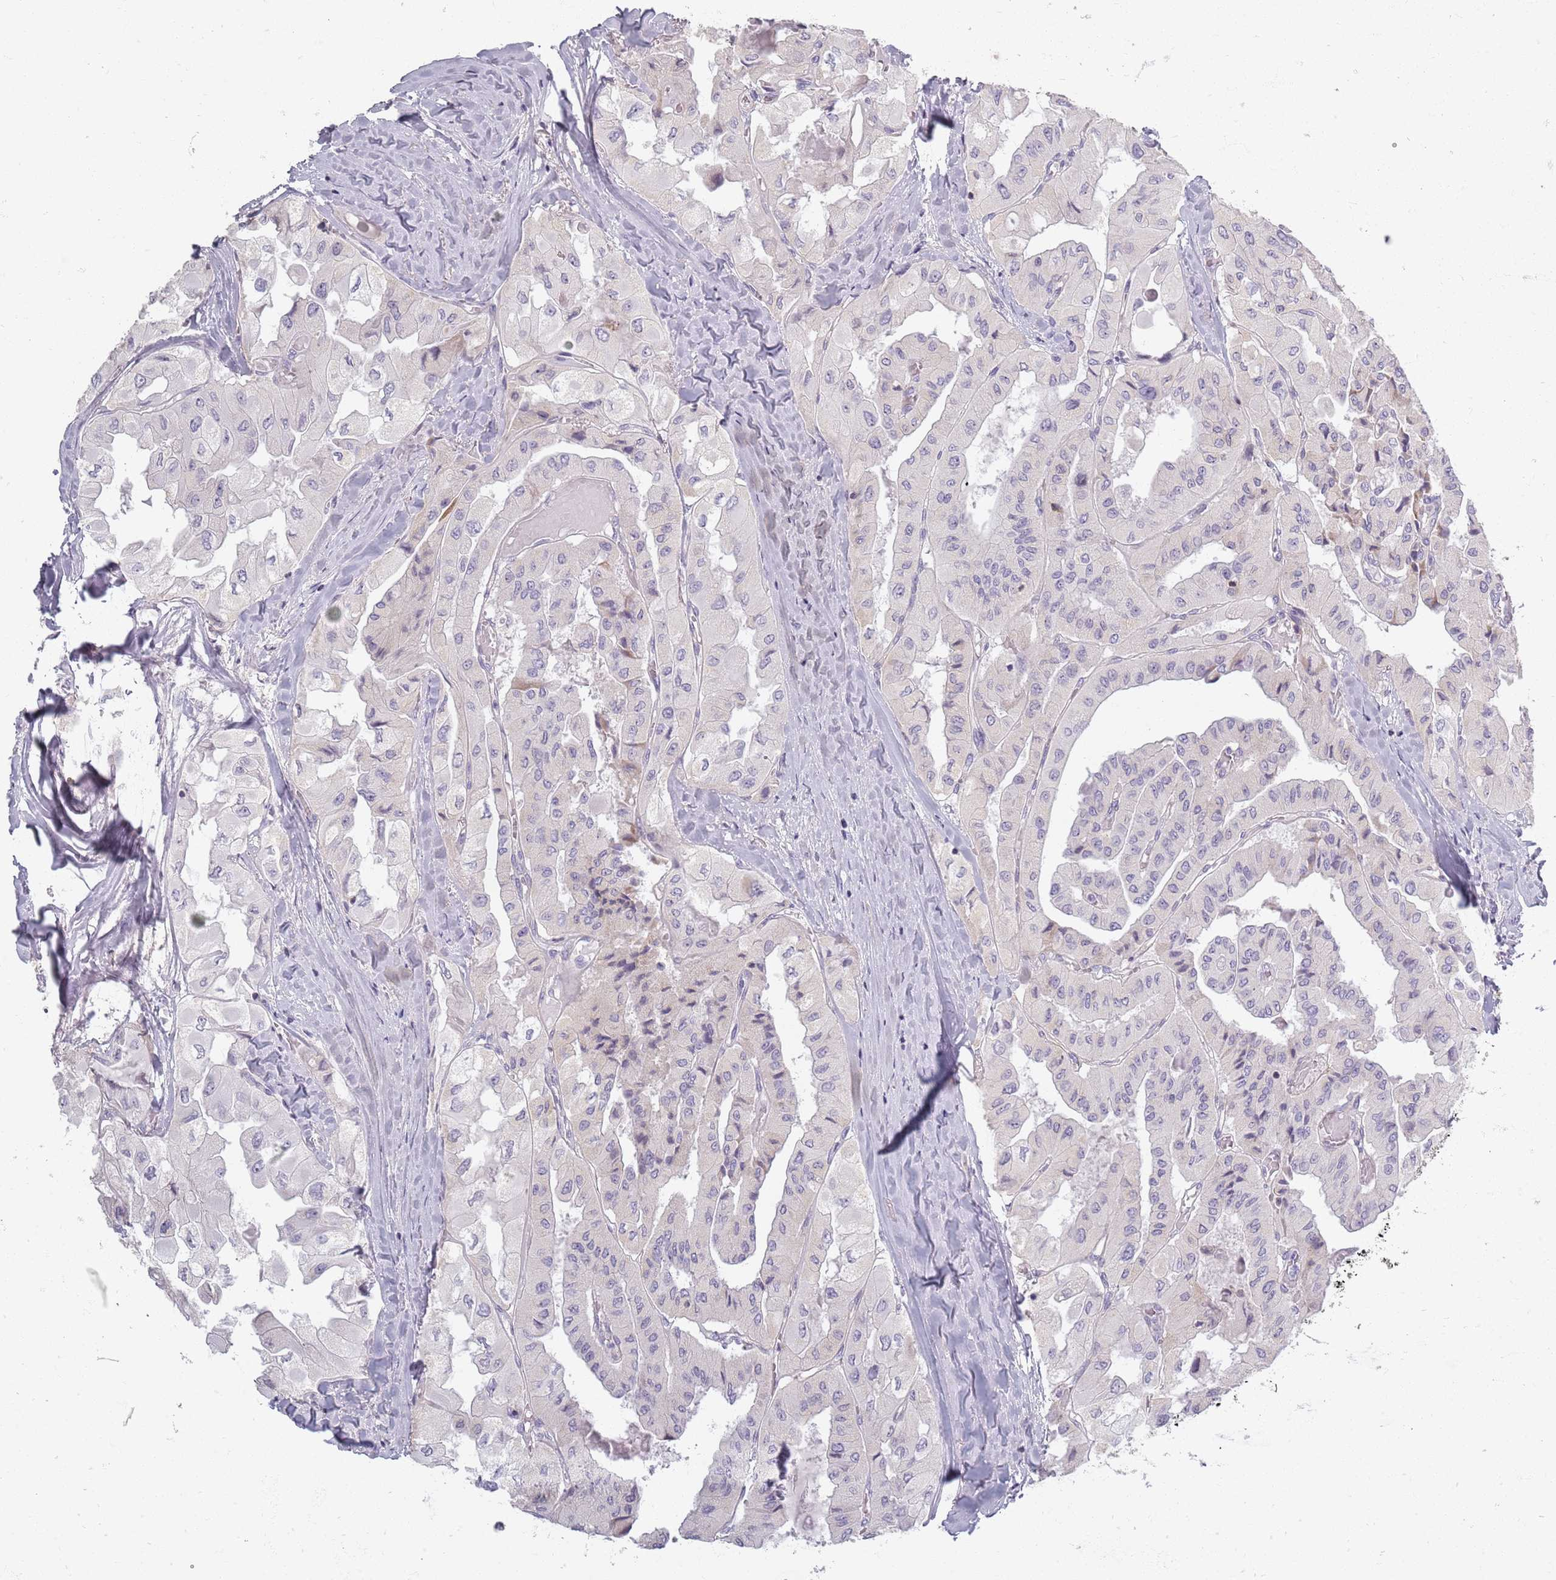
{"staining": {"intensity": "negative", "quantity": "none", "location": "none"}, "tissue": "thyroid cancer", "cell_type": "Tumor cells", "image_type": "cancer", "snomed": [{"axis": "morphology", "description": "Normal tissue, NOS"}, {"axis": "morphology", "description": "Papillary adenocarcinoma, NOS"}, {"axis": "topography", "description": "Thyroid gland"}], "caption": "Papillary adenocarcinoma (thyroid) stained for a protein using immunohistochemistry displays no staining tumor cells.", "gene": "SYNGR3", "patient": {"sex": "female", "age": 59}}